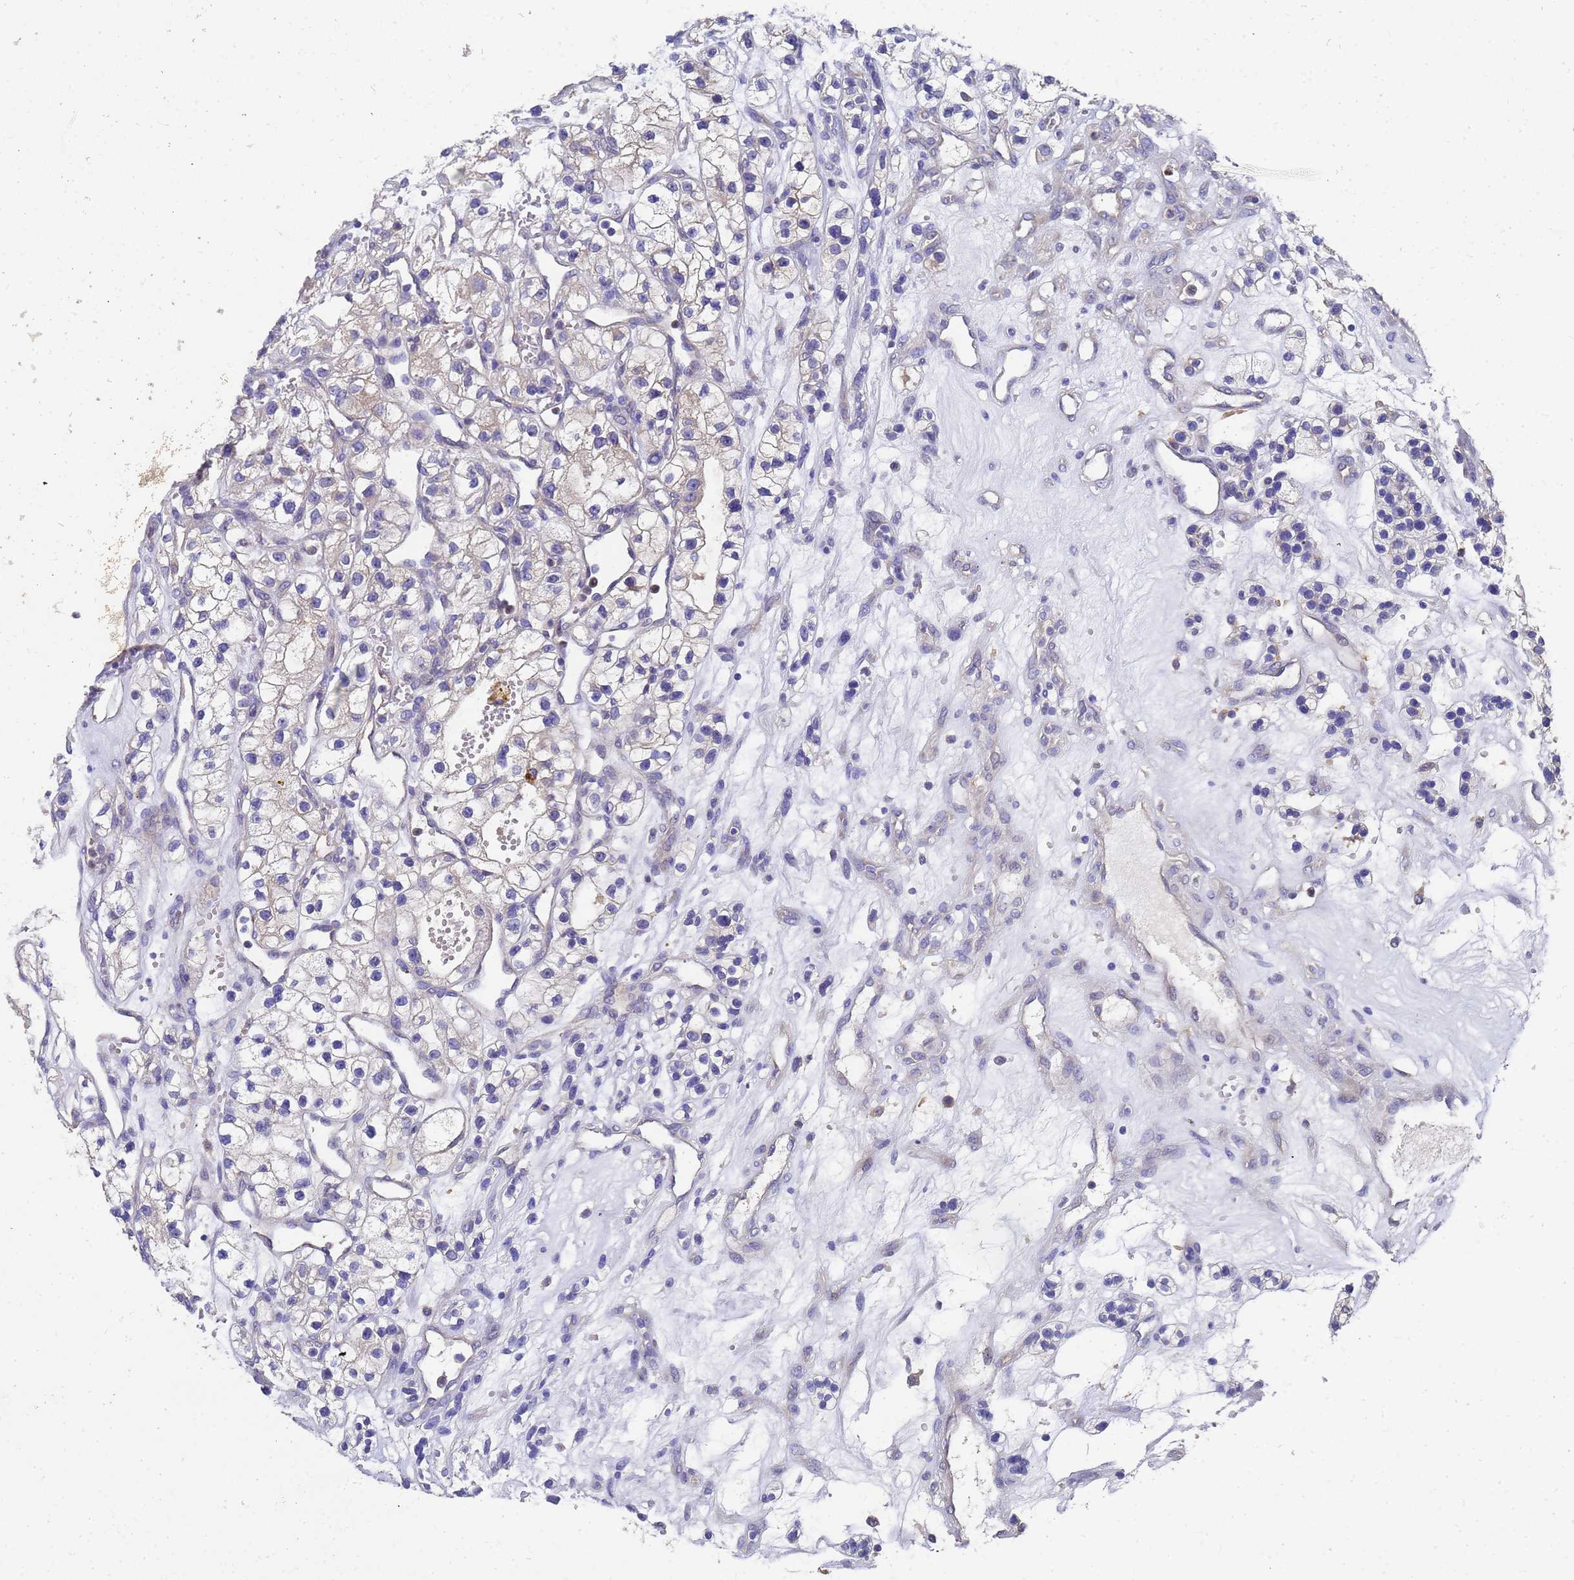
{"staining": {"intensity": "moderate", "quantity": "<25%", "location": "cytoplasmic/membranous"}, "tissue": "renal cancer", "cell_type": "Tumor cells", "image_type": "cancer", "snomed": [{"axis": "morphology", "description": "Adenocarcinoma, NOS"}, {"axis": "topography", "description": "Kidney"}], "caption": "This image demonstrates immunohistochemistry (IHC) staining of human renal adenocarcinoma, with low moderate cytoplasmic/membranous staining in about <25% of tumor cells.", "gene": "SLC35E2B", "patient": {"sex": "female", "age": 57}}